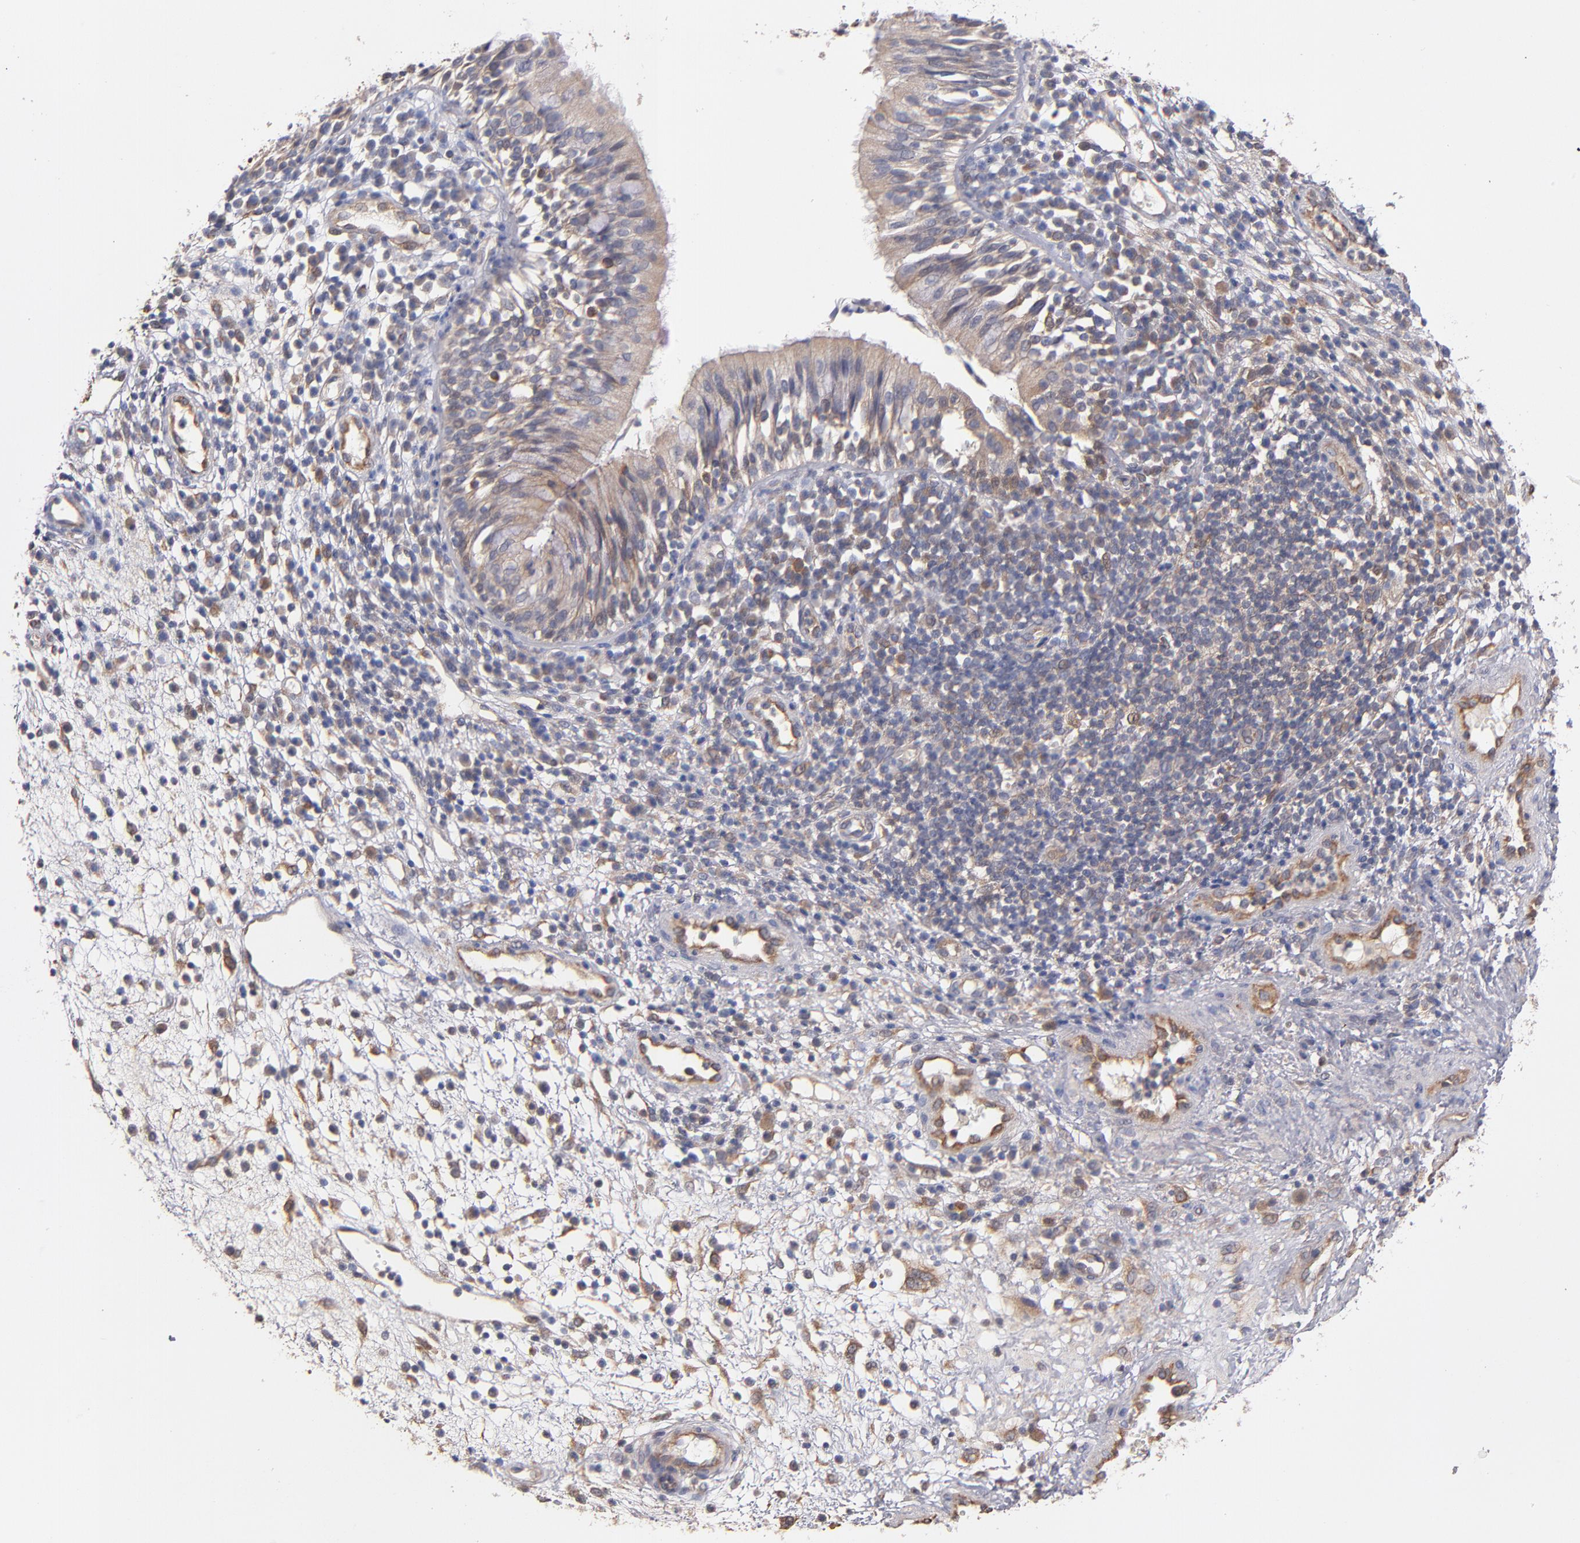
{"staining": {"intensity": "moderate", "quantity": ">75%", "location": "cytoplasmic/membranous"}, "tissue": "nasopharynx", "cell_type": "Respiratory epithelial cells", "image_type": "normal", "snomed": [{"axis": "morphology", "description": "Normal tissue, NOS"}, {"axis": "morphology", "description": "Inflammation, NOS"}, {"axis": "morphology", "description": "Malignant melanoma, Metastatic site"}, {"axis": "topography", "description": "Nasopharynx"}], "caption": "Protein positivity by IHC demonstrates moderate cytoplasmic/membranous expression in approximately >75% of respiratory epithelial cells in unremarkable nasopharynx.", "gene": "GMFB", "patient": {"sex": "female", "age": 55}}